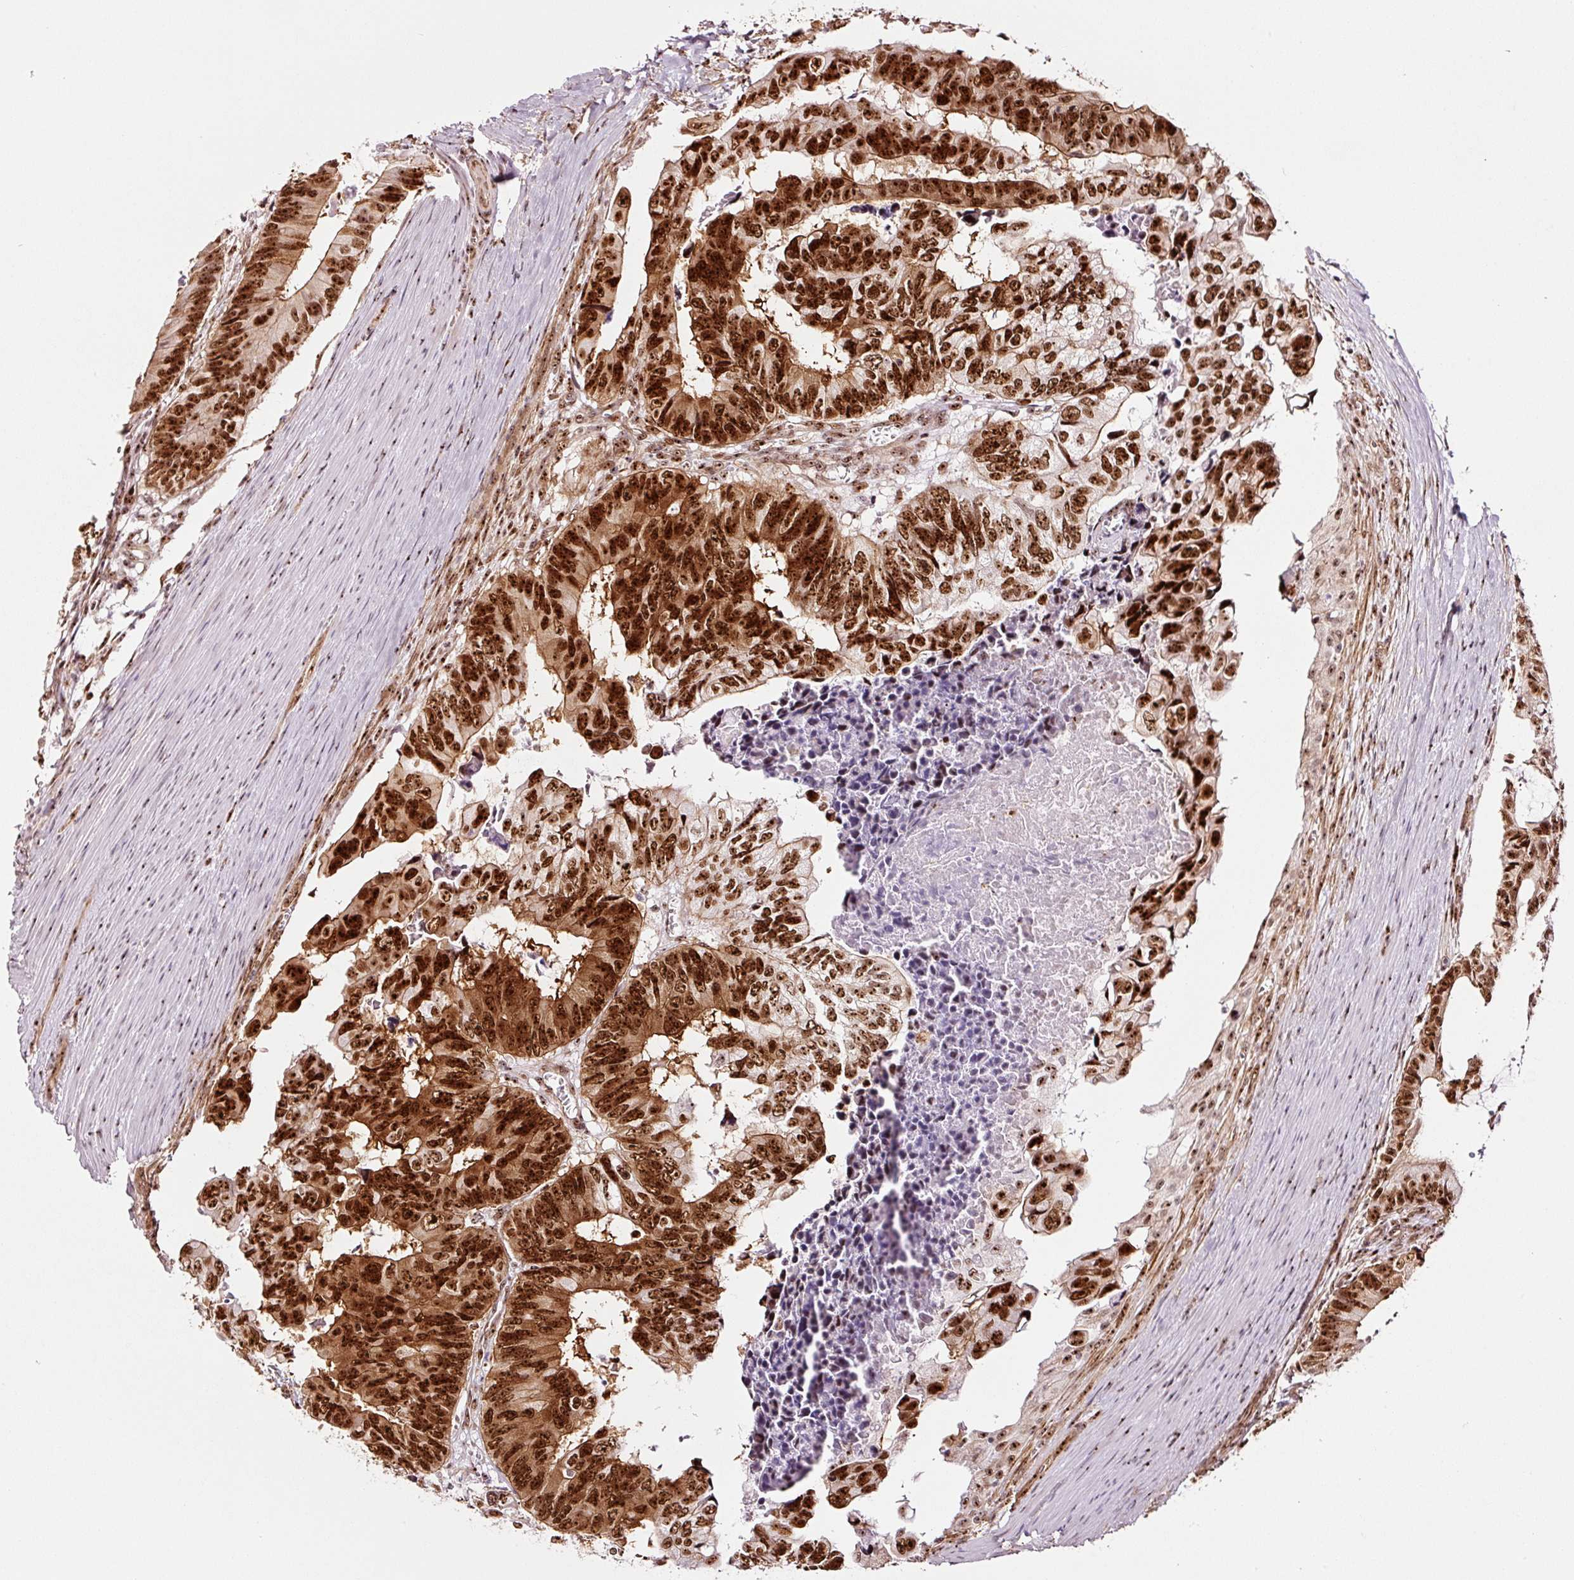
{"staining": {"intensity": "strong", "quantity": ">75%", "location": "cytoplasmic/membranous,nuclear"}, "tissue": "colorectal cancer", "cell_type": "Tumor cells", "image_type": "cancer", "snomed": [{"axis": "morphology", "description": "Adenocarcinoma, NOS"}, {"axis": "topography", "description": "Colon"}], "caption": "Tumor cells demonstrate high levels of strong cytoplasmic/membranous and nuclear expression in approximately >75% of cells in human colorectal cancer (adenocarcinoma).", "gene": "GNL3", "patient": {"sex": "male", "age": 85}}